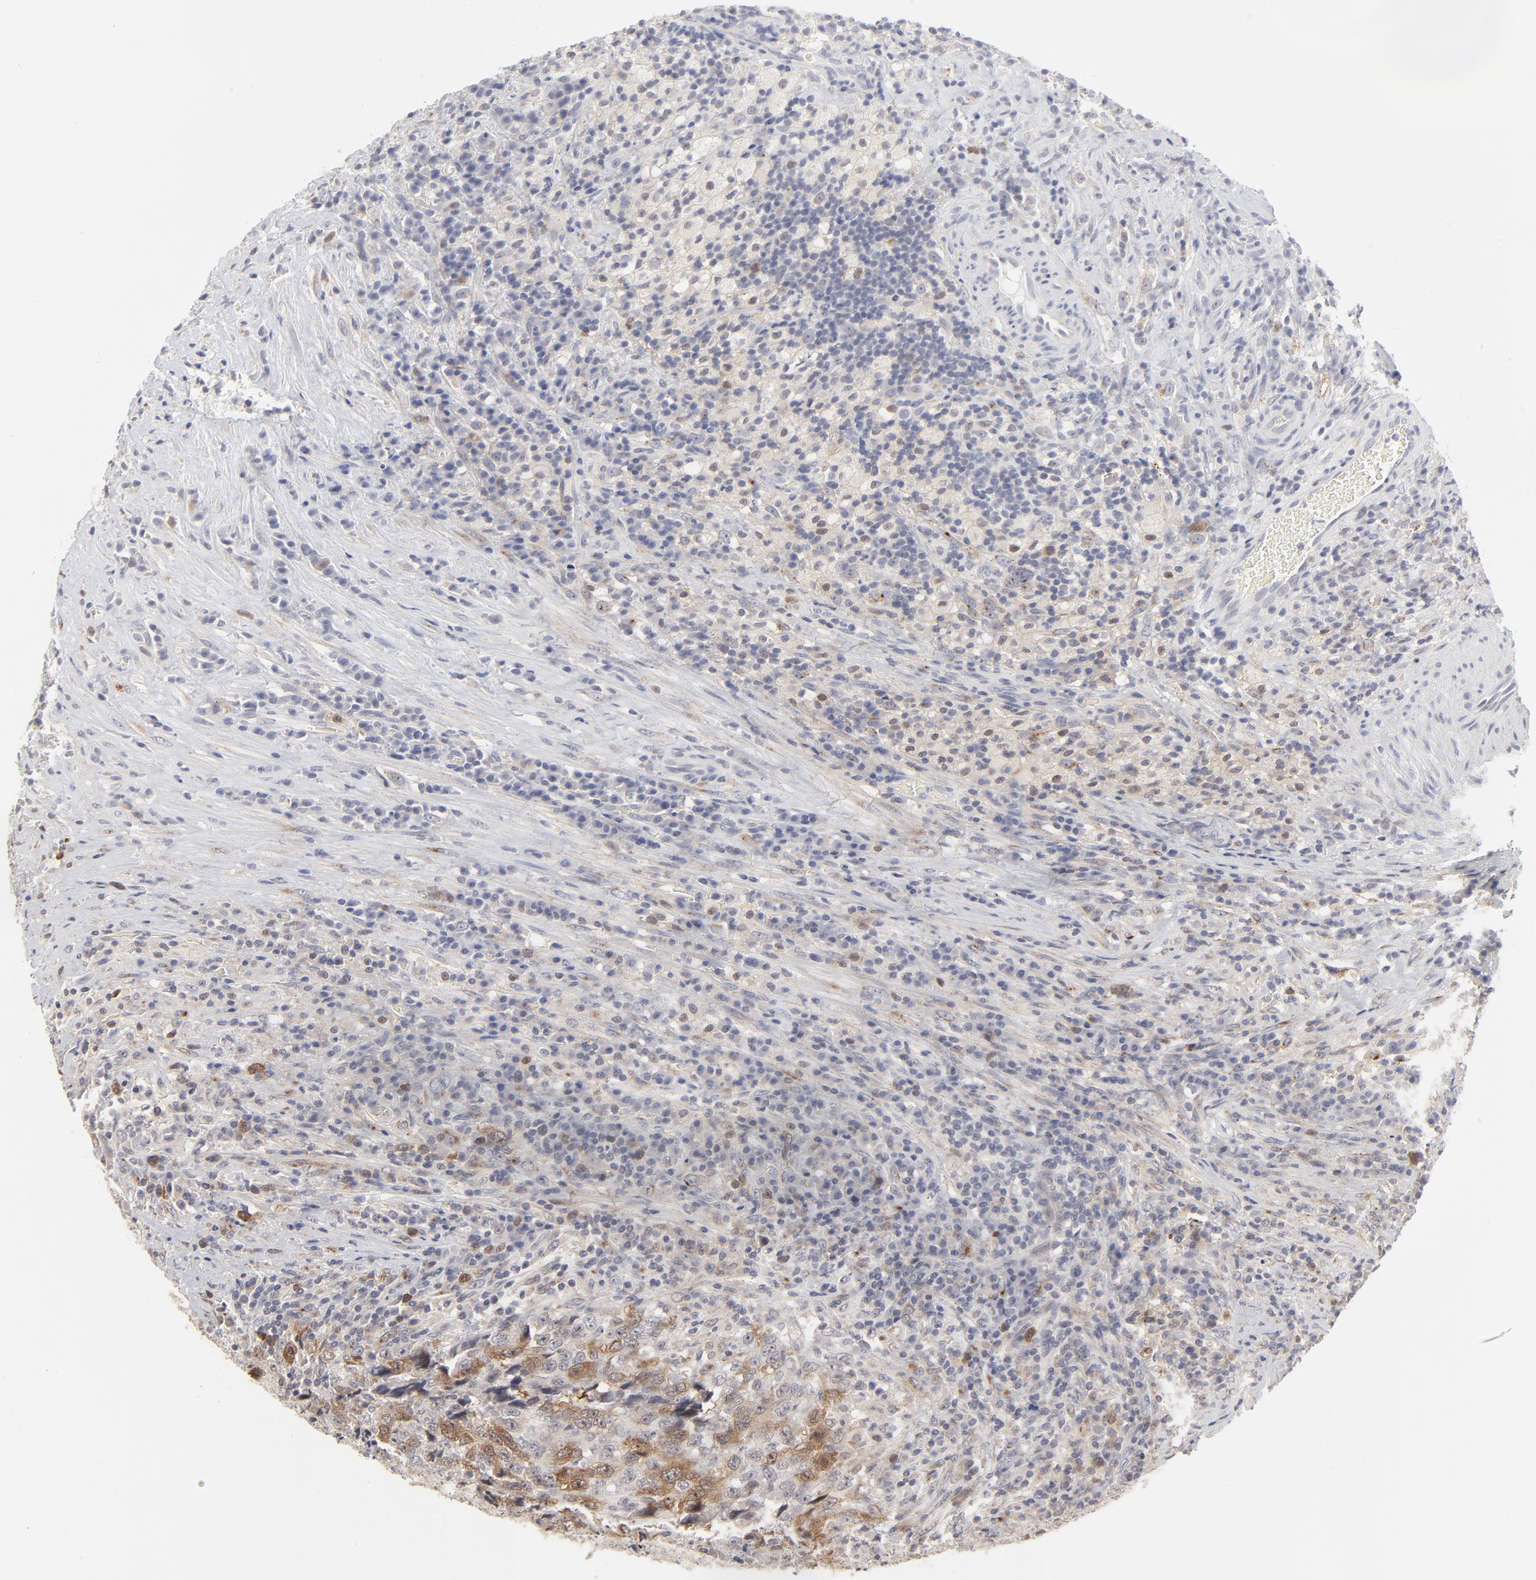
{"staining": {"intensity": "moderate", "quantity": "25%-75%", "location": "cytoplasmic/membranous"}, "tissue": "testis cancer", "cell_type": "Tumor cells", "image_type": "cancer", "snomed": [{"axis": "morphology", "description": "Necrosis, NOS"}, {"axis": "morphology", "description": "Carcinoma, Embryonal, NOS"}, {"axis": "topography", "description": "Testis"}], "caption": "Brown immunohistochemical staining in embryonal carcinoma (testis) exhibits moderate cytoplasmic/membranous staining in approximately 25%-75% of tumor cells.", "gene": "AURKA", "patient": {"sex": "male", "age": 19}}